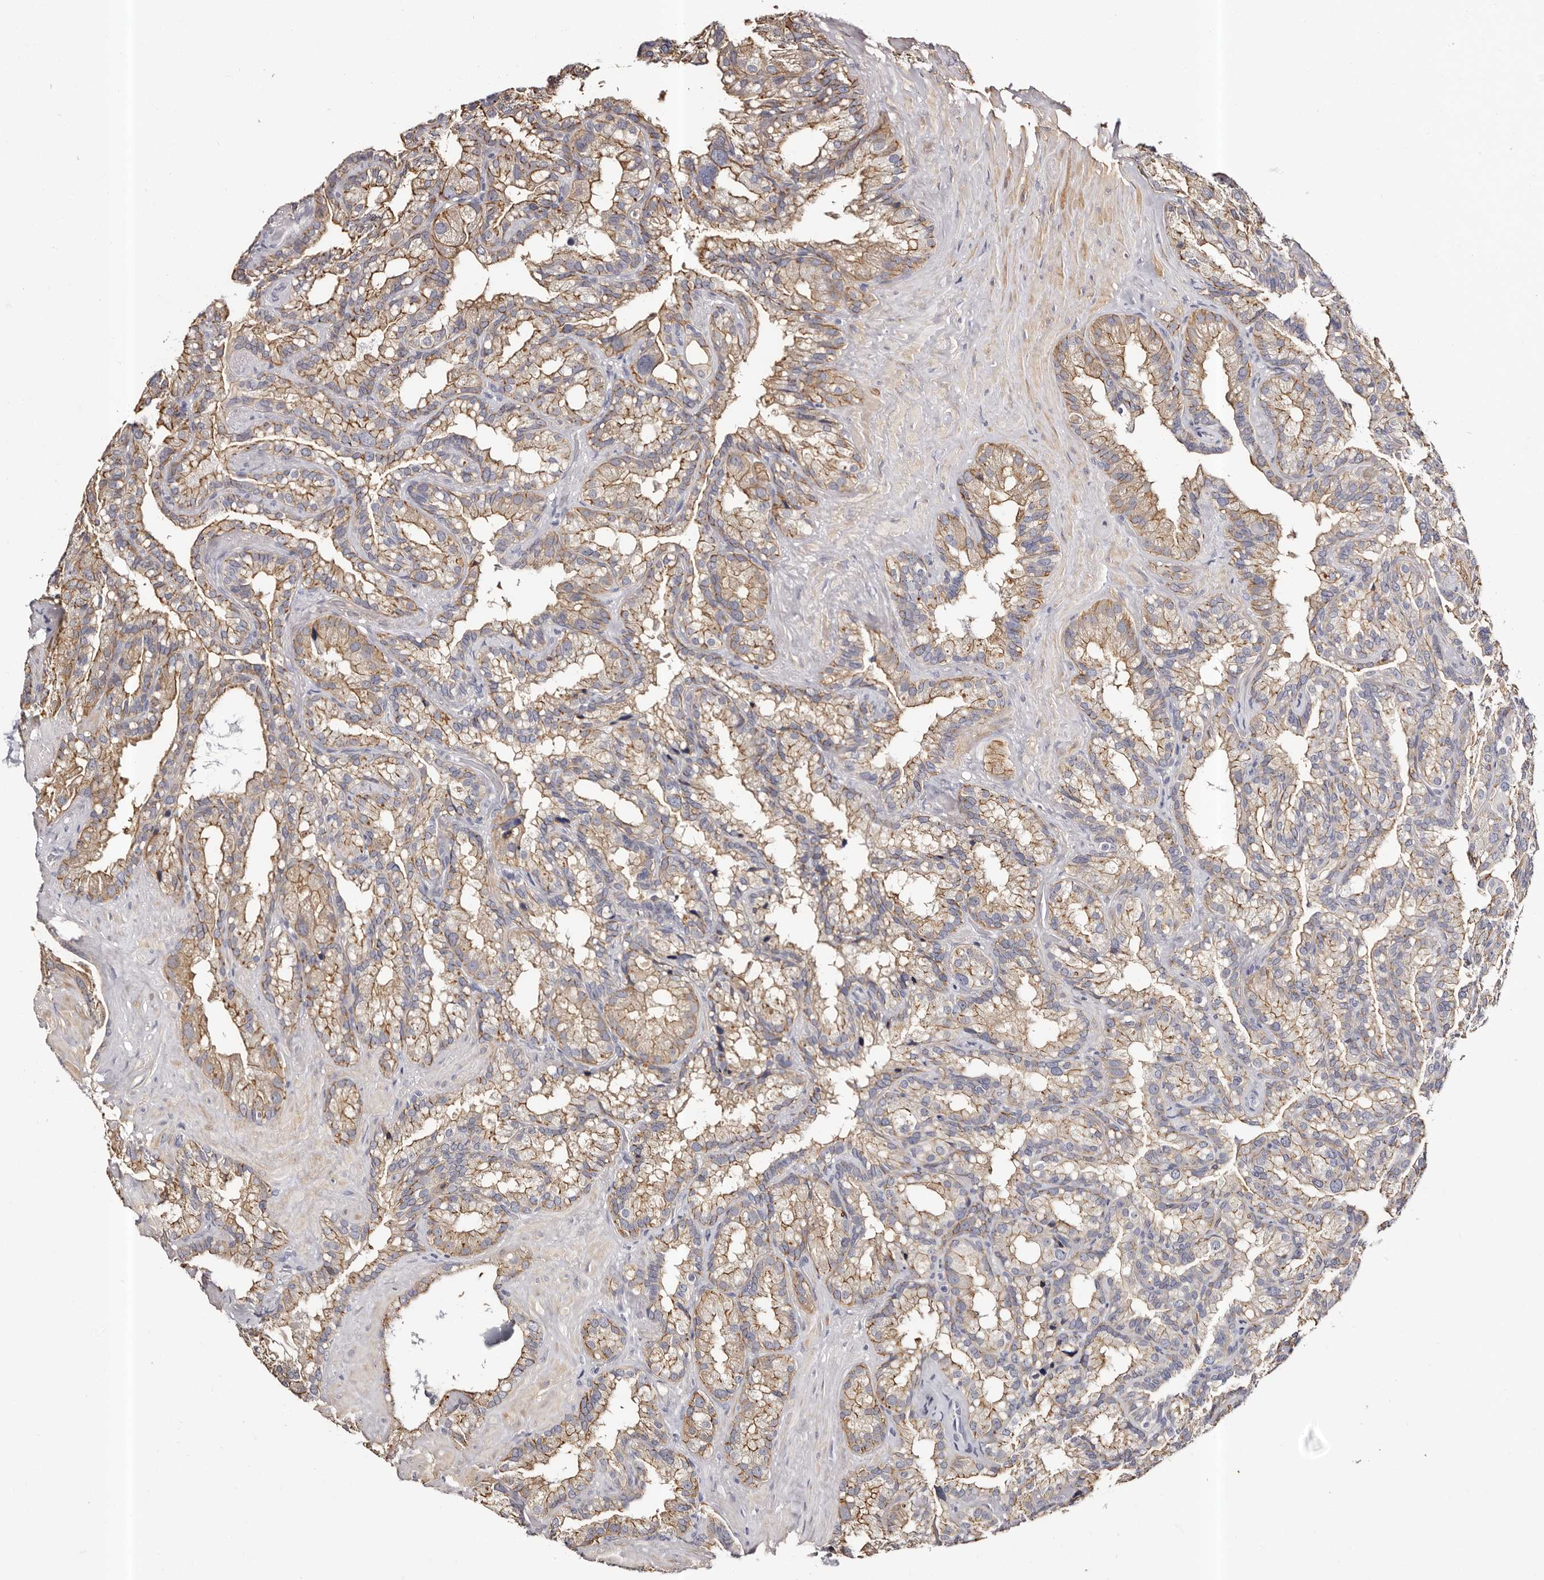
{"staining": {"intensity": "moderate", "quantity": ">75%", "location": "cytoplasmic/membranous"}, "tissue": "seminal vesicle", "cell_type": "Glandular cells", "image_type": "normal", "snomed": [{"axis": "morphology", "description": "Normal tissue, NOS"}, {"axis": "topography", "description": "Prostate"}, {"axis": "topography", "description": "Seminal veicle"}], "caption": "A medium amount of moderate cytoplasmic/membranous expression is appreciated in about >75% of glandular cells in benign seminal vesicle.", "gene": "ROM1", "patient": {"sex": "male", "age": 68}}